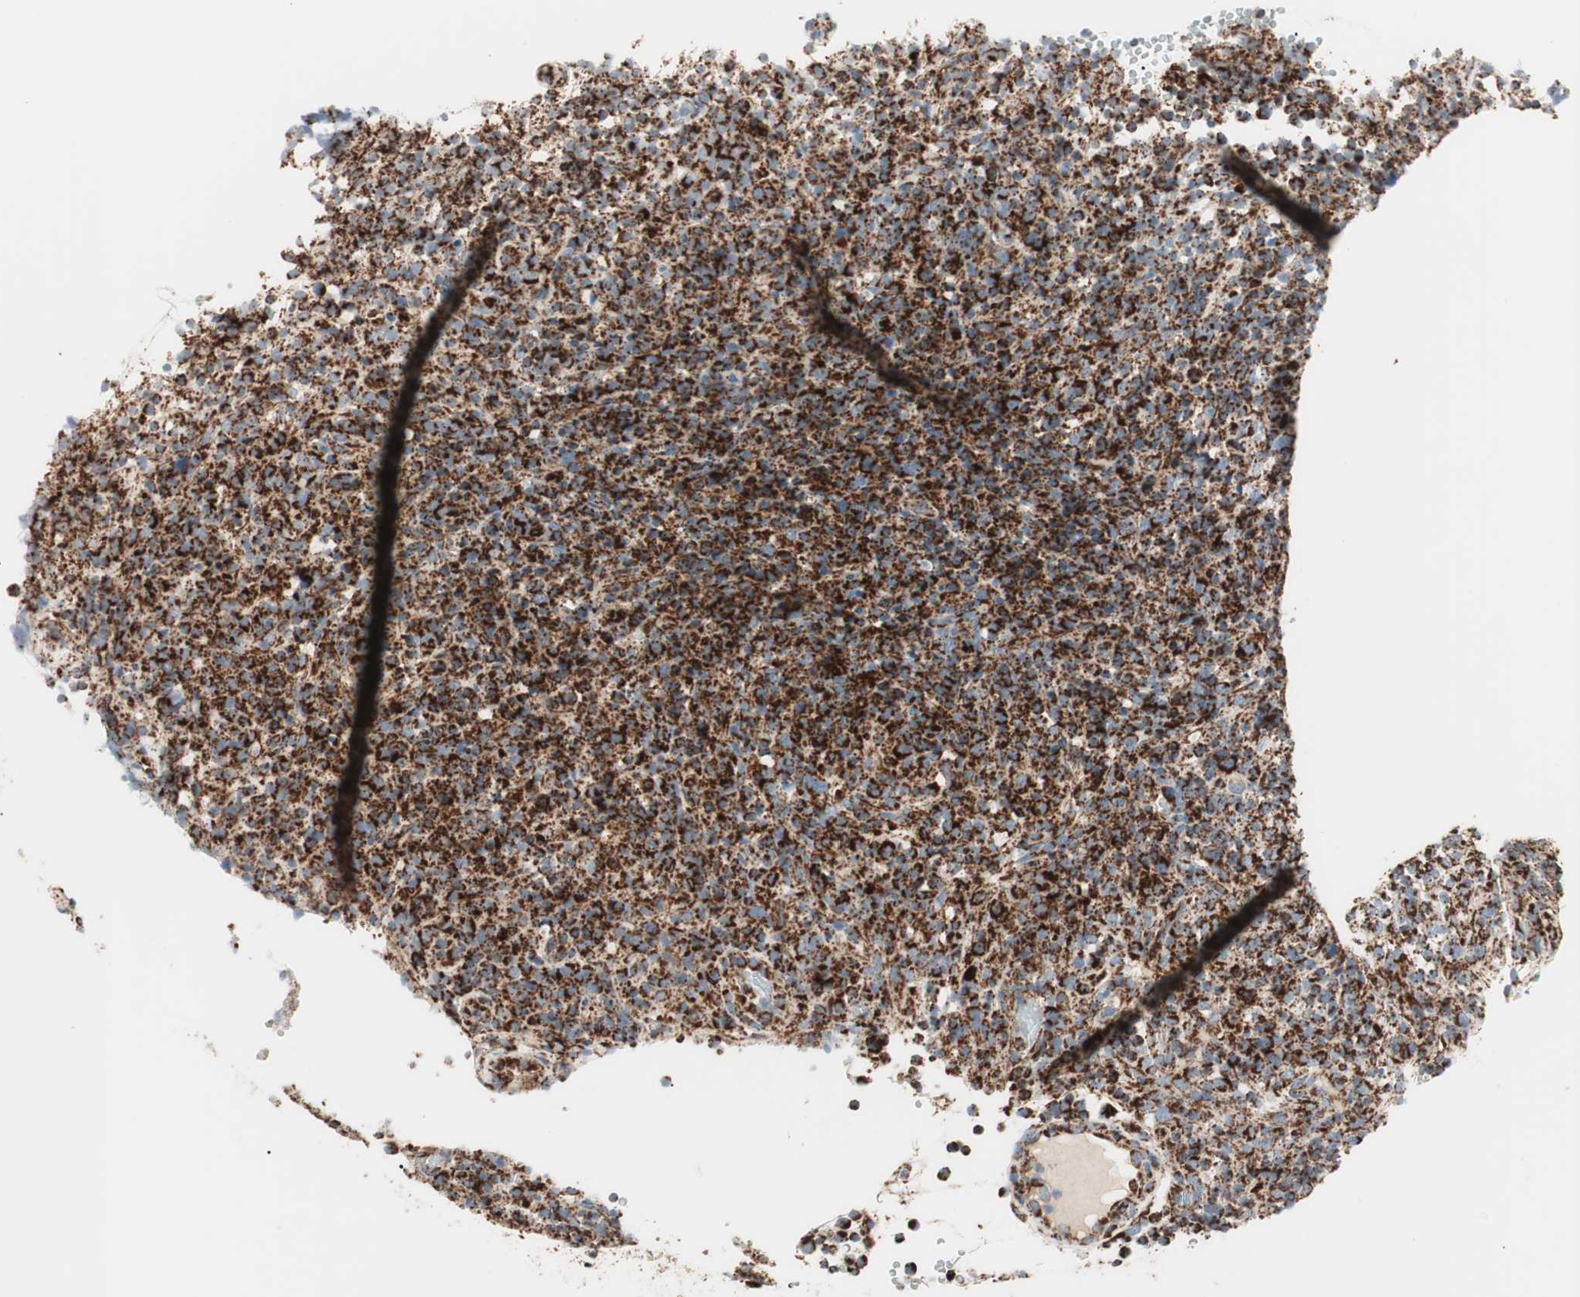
{"staining": {"intensity": "strong", "quantity": ">75%", "location": "cytoplasmic/membranous"}, "tissue": "lymphoma", "cell_type": "Tumor cells", "image_type": "cancer", "snomed": [{"axis": "morphology", "description": "Malignant lymphoma, non-Hodgkin's type, High grade"}, {"axis": "topography", "description": "Lymph node"}], "caption": "Protein expression analysis of lymphoma demonstrates strong cytoplasmic/membranous positivity in about >75% of tumor cells. (Brightfield microscopy of DAB IHC at high magnification).", "gene": "TOMM20", "patient": {"sex": "female", "age": 76}}